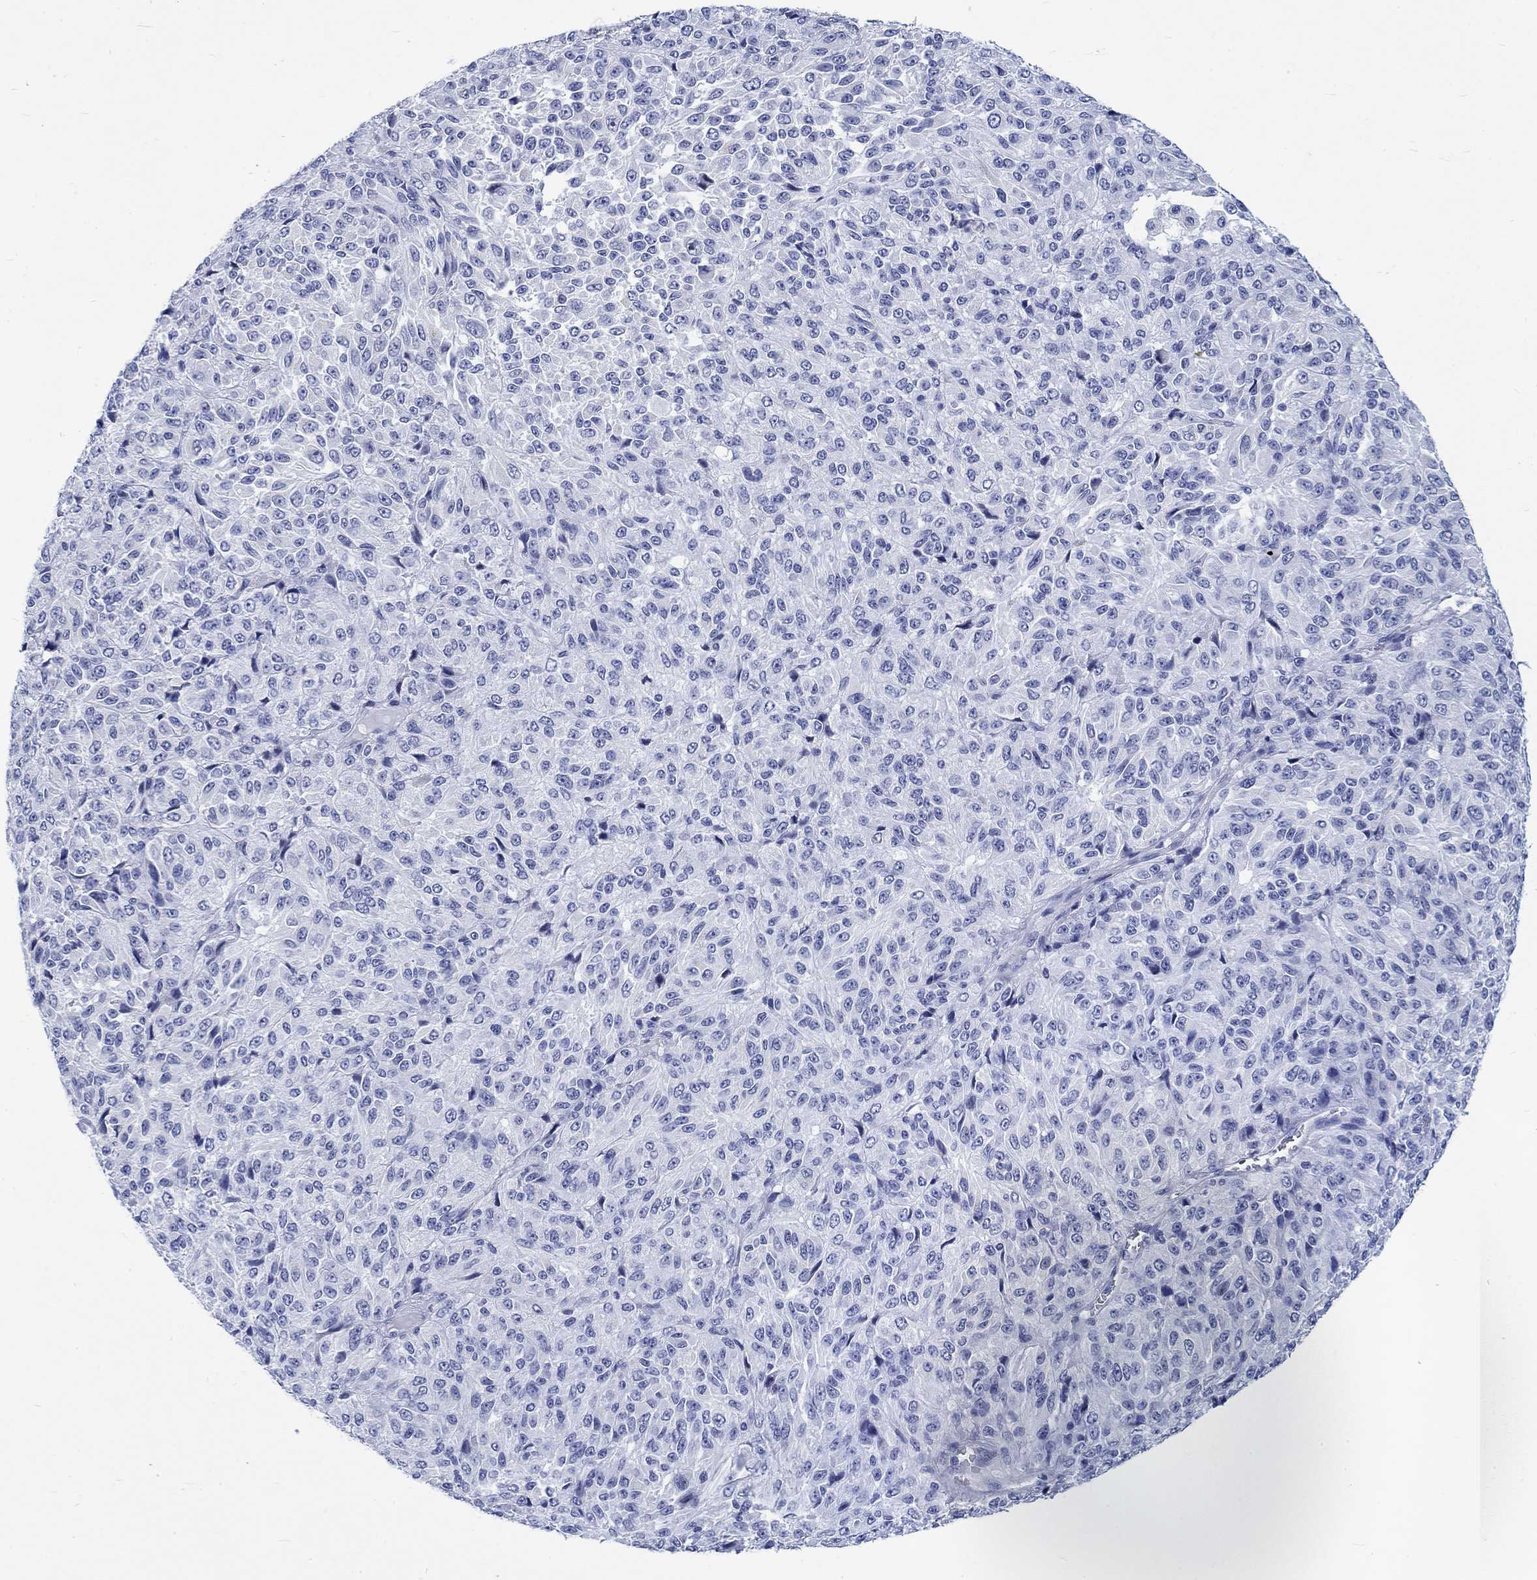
{"staining": {"intensity": "negative", "quantity": "none", "location": "none"}, "tissue": "melanoma", "cell_type": "Tumor cells", "image_type": "cancer", "snomed": [{"axis": "morphology", "description": "Malignant melanoma, Metastatic site"}, {"axis": "topography", "description": "Brain"}], "caption": "This is a micrograph of immunohistochemistry (IHC) staining of malignant melanoma (metastatic site), which shows no expression in tumor cells.", "gene": "KRT76", "patient": {"sex": "female", "age": 56}}